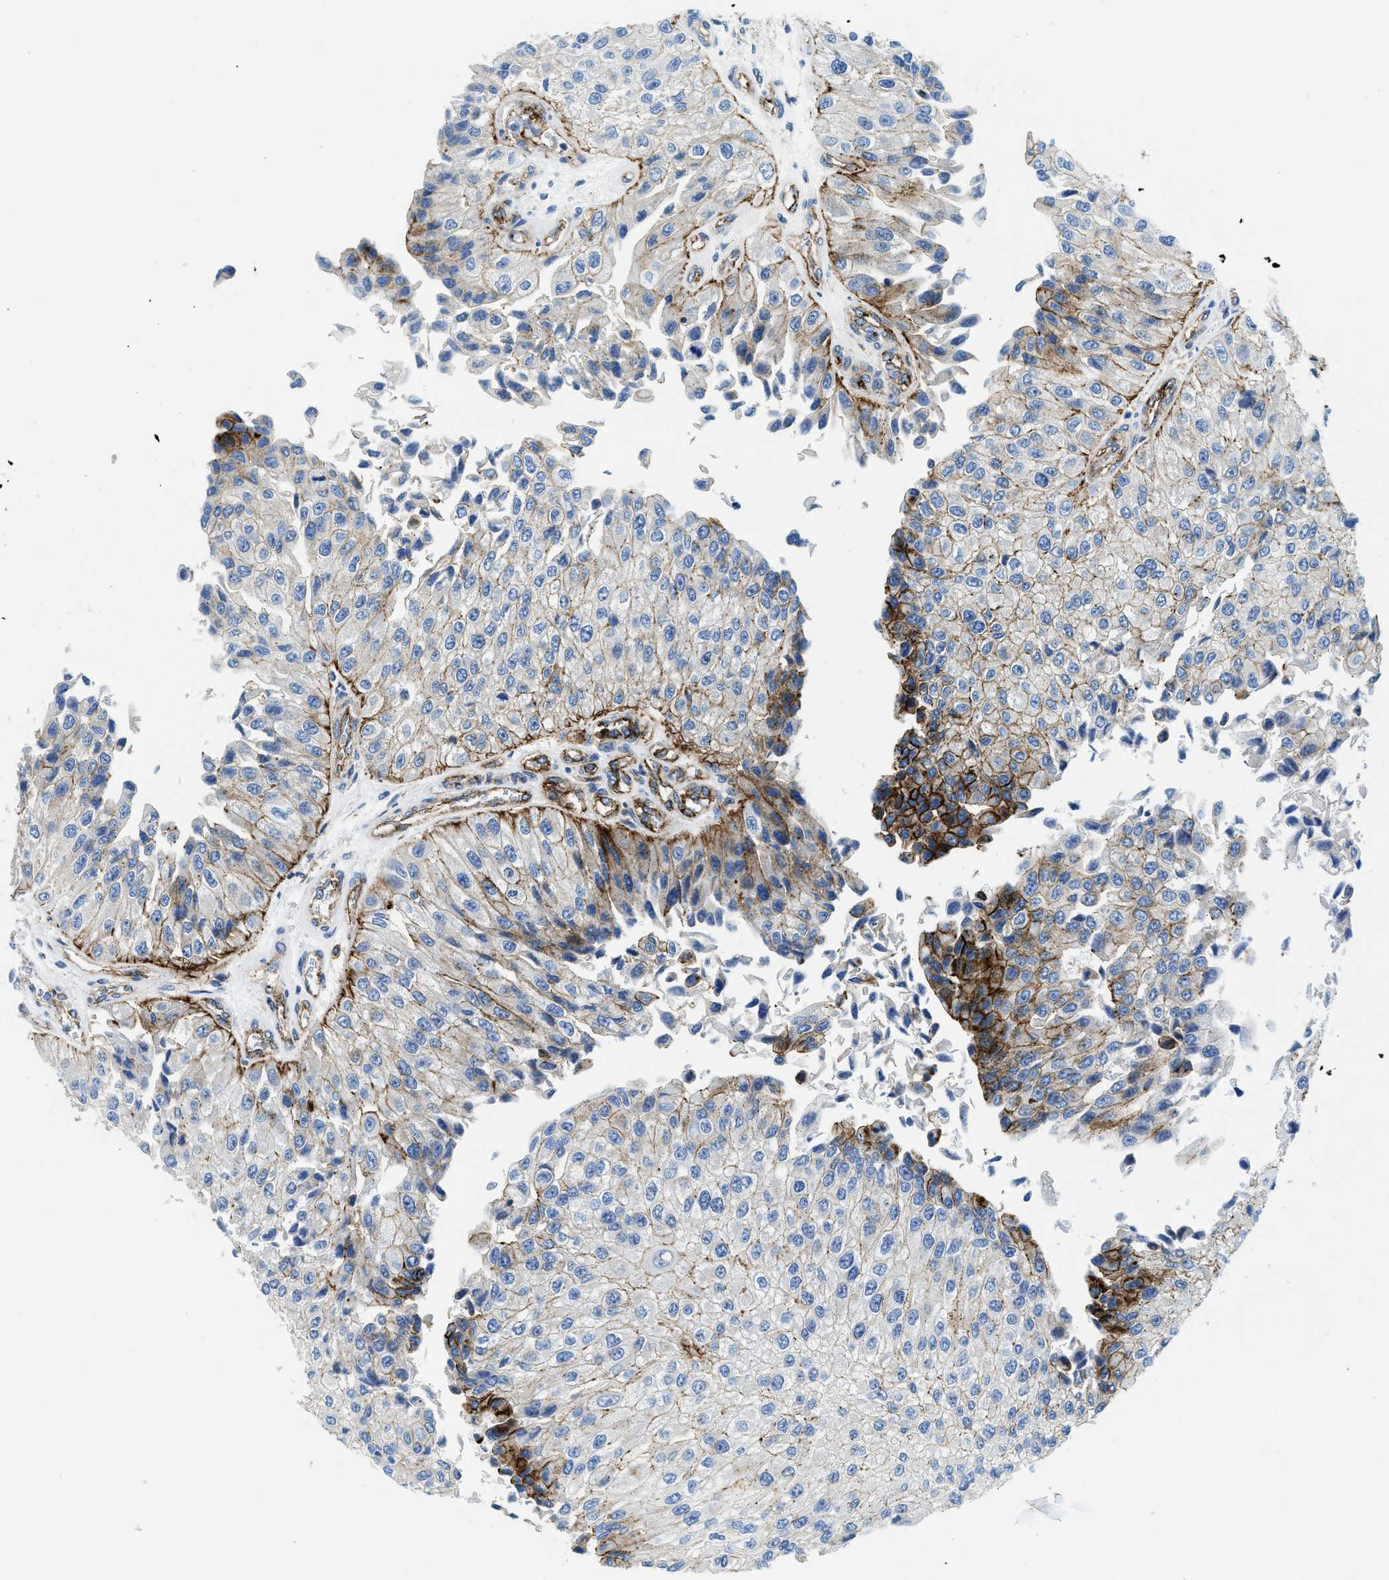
{"staining": {"intensity": "moderate", "quantity": "25%-75%", "location": "cytoplasmic/membranous"}, "tissue": "urothelial cancer", "cell_type": "Tumor cells", "image_type": "cancer", "snomed": [{"axis": "morphology", "description": "Urothelial carcinoma, High grade"}, {"axis": "topography", "description": "Kidney"}, {"axis": "topography", "description": "Urinary bladder"}], "caption": "Urothelial cancer stained with IHC demonstrates moderate cytoplasmic/membranous expression in about 25%-75% of tumor cells. The staining was performed using DAB (3,3'-diaminobenzidine), with brown indicating positive protein expression. Nuclei are stained blue with hematoxylin.", "gene": "CUTA", "patient": {"sex": "male", "age": 77}}